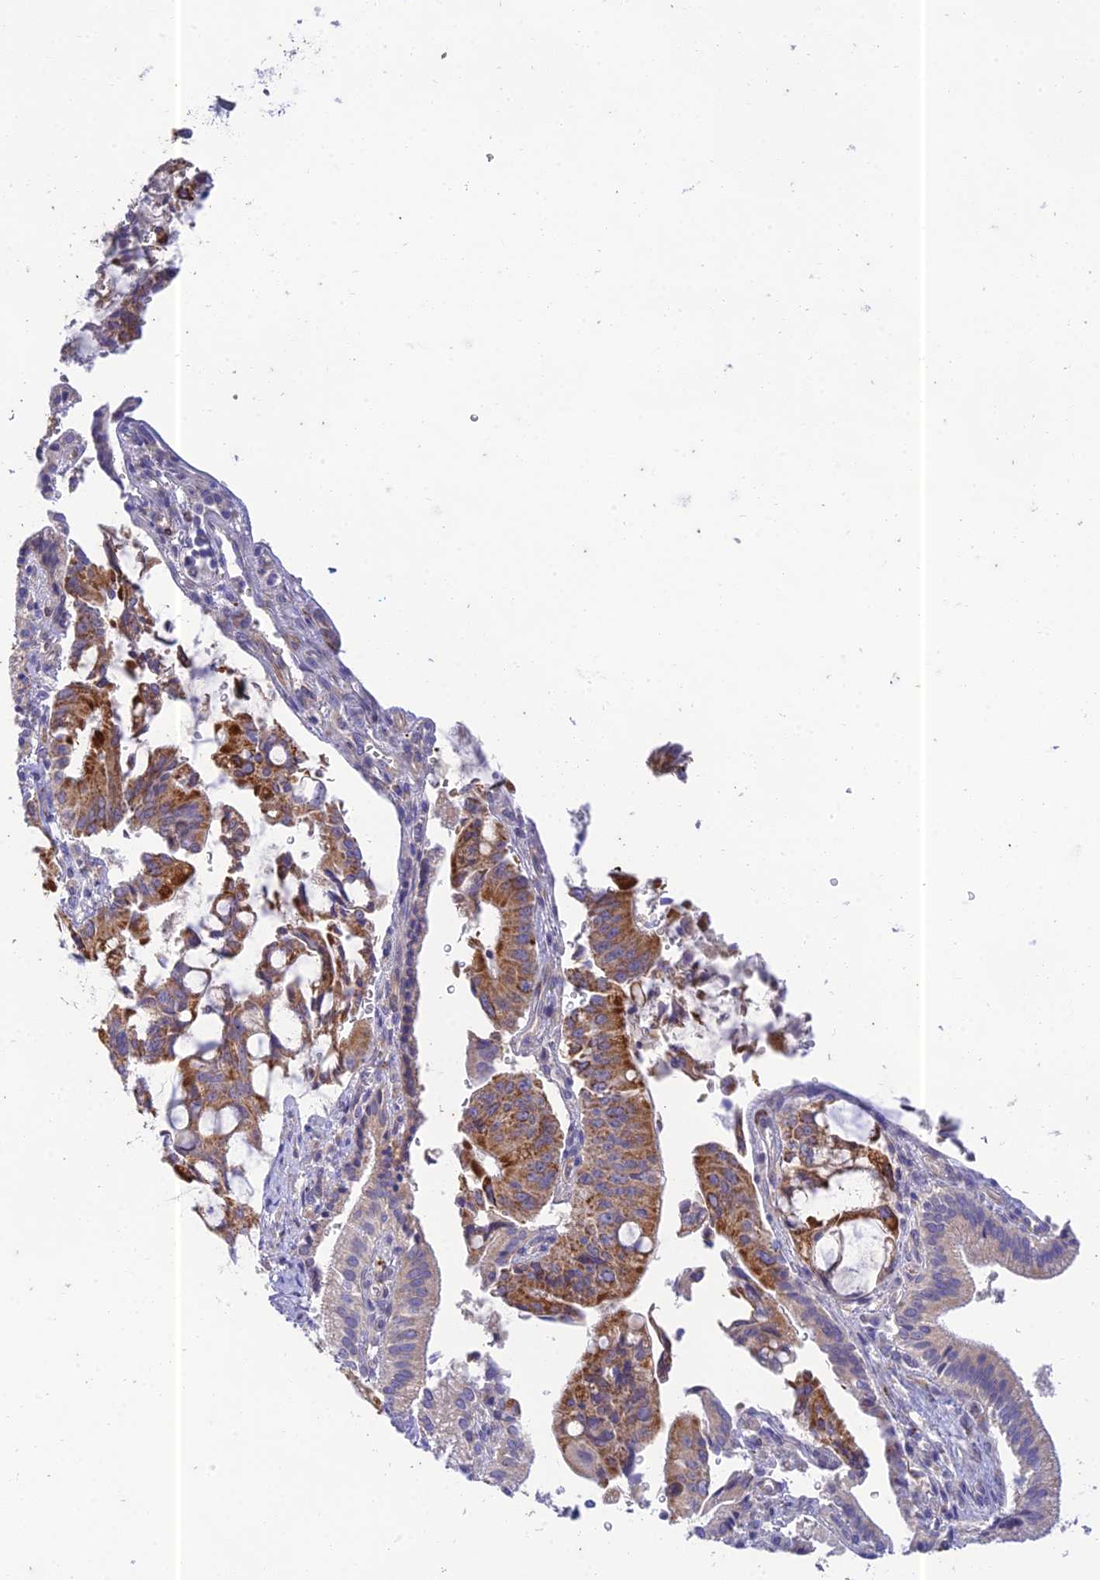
{"staining": {"intensity": "moderate", "quantity": "25%-75%", "location": "cytoplasmic/membranous"}, "tissue": "pancreatic cancer", "cell_type": "Tumor cells", "image_type": "cancer", "snomed": [{"axis": "morphology", "description": "Adenocarcinoma, NOS"}, {"axis": "topography", "description": "Pancreas"}], "caption": "An IHC photomicrograph of tumor tissue is shown. Protein staining in brown labels moderate cytoplasmic/membranous positivity in pancreatic cancer (adenocarcinoma) within tumor cells.", "gene": "PTCD2", "patient": {"sex": "male", "age": 68}}